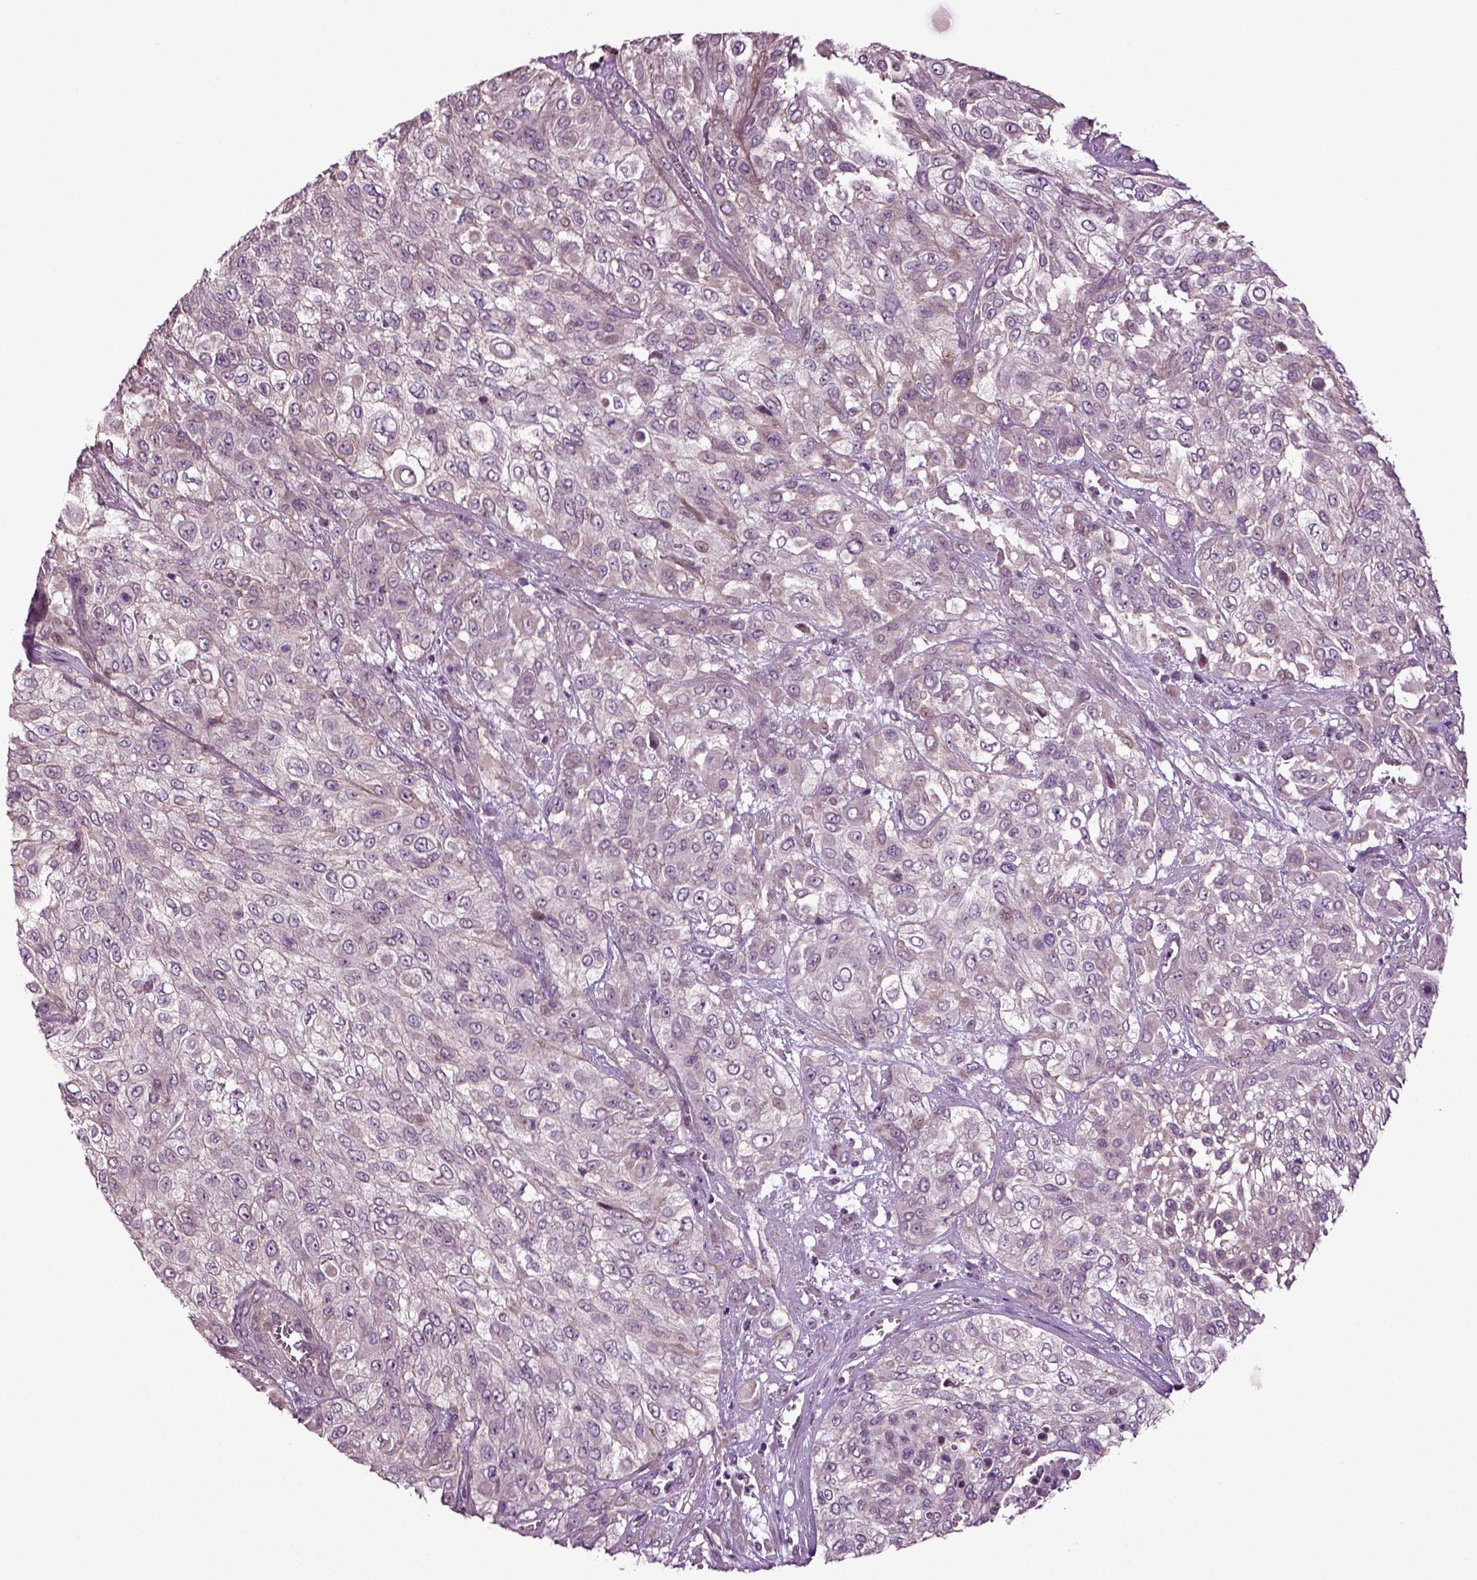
{"staining": {"intensity": "weak", "quantity": "<25%", "location": "cytoplasmic/membranous"}, "tissue": "urothelial cancer", "cell_type": "Tumor cells", "image_type": "cancer", "snomed": [{"axis": "morphology", "description": "Urothelial carcinoma, High grade"}, {"axis": "topography", "description": "Urinary bladder"}], "caption": "Urothelial cancer was stained to show a protein in brown. There is no significant staining in tumor cells.", "gene": "HAGHL", "patient": {"sex": "male", "age": 57}}